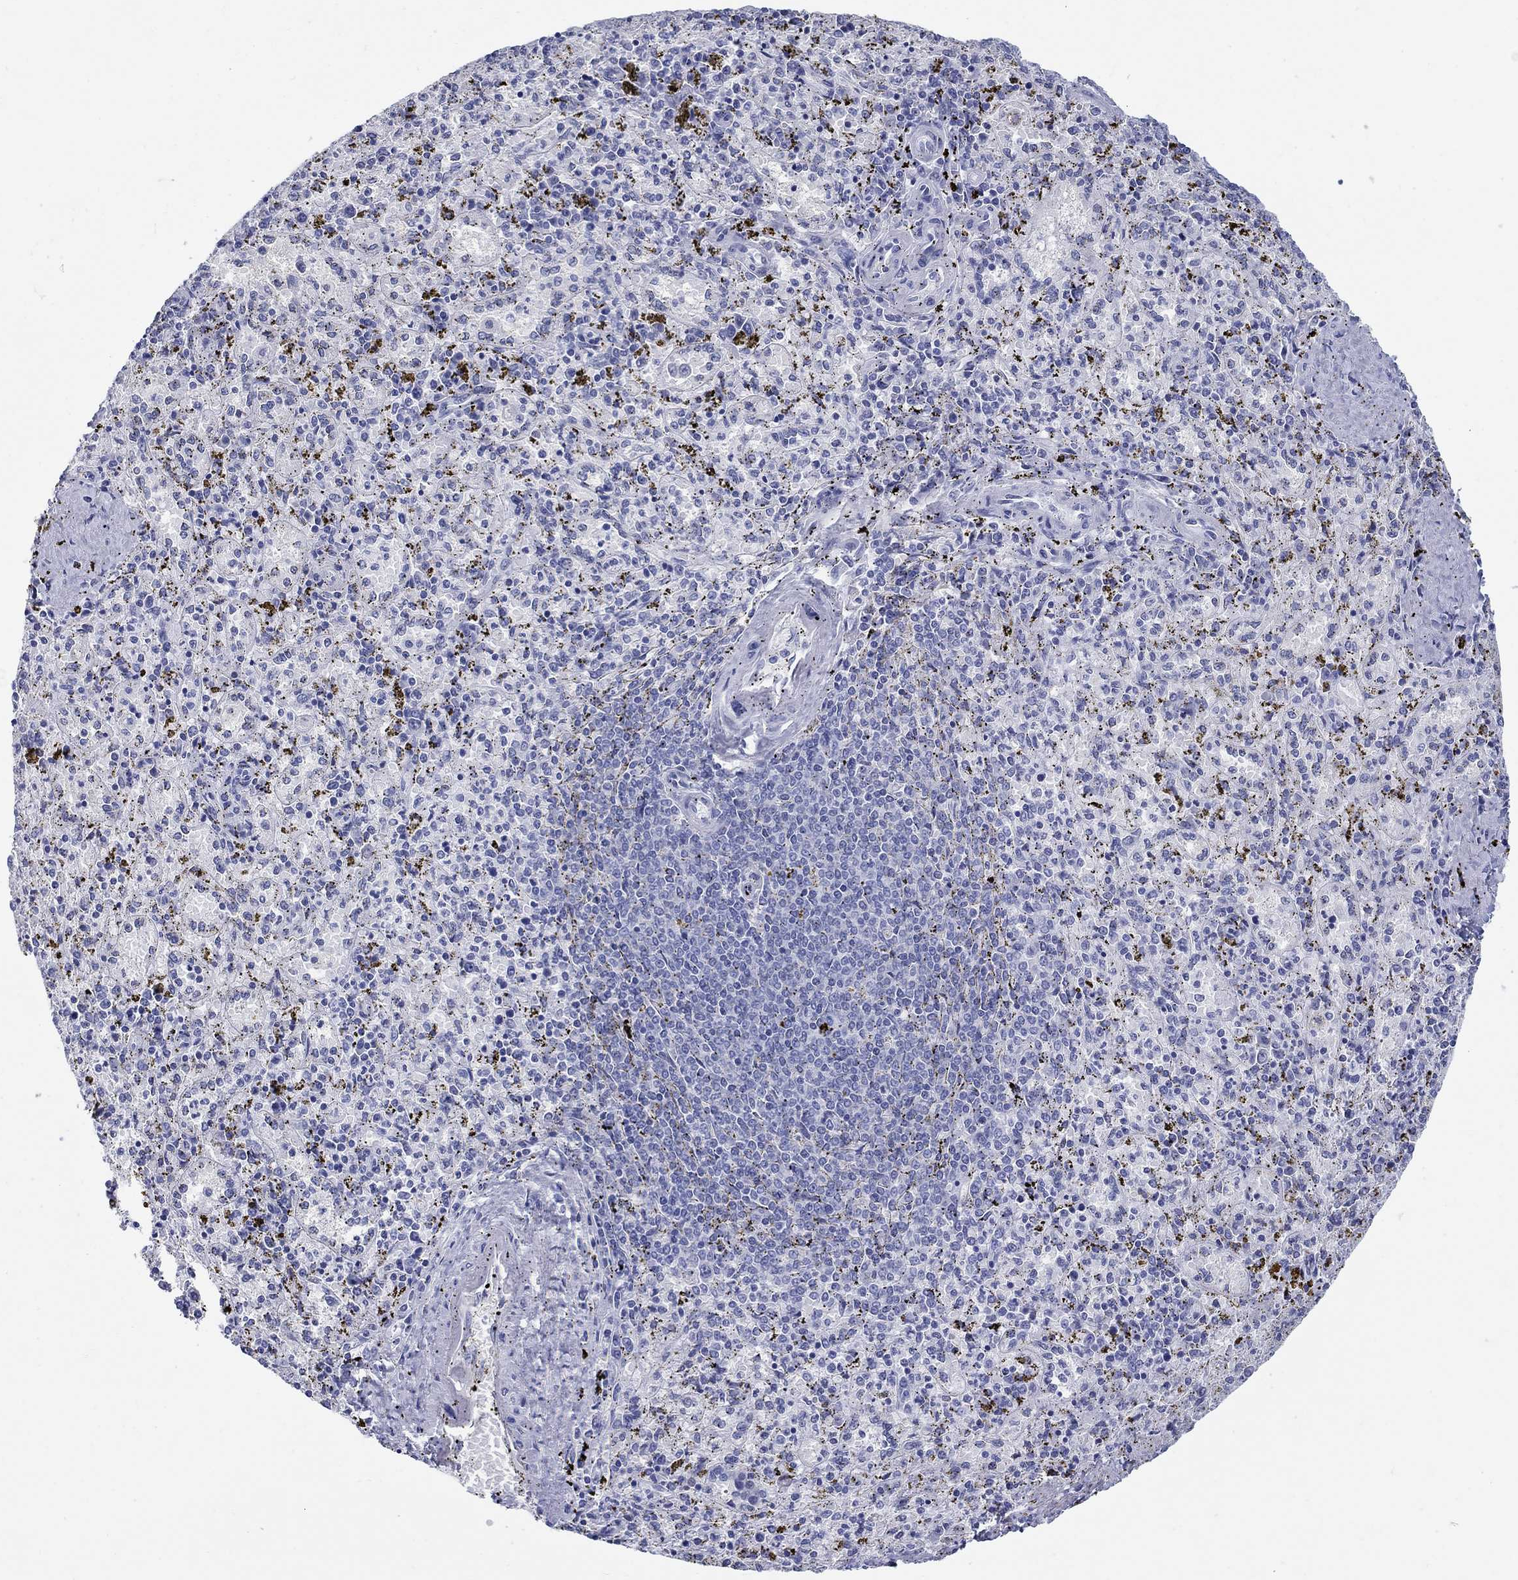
{"staining": {"intensity": "negative", "quantity": "none", "location": "none"}, "tissue": "spleen", "cell_type": "Cells in red pulp", "image_type": "normal", "snomed": [{"axis": "morphology", "description": "Normal tissue, NOS"}, {"axis": "topography", "description": "Spleen"}], "caption": "The histopathology image displays no staining of cells in red pulp in unremarkable spleen.", "gene": "AKR1C1", "patient": {"sex": "female", "age": 50}}